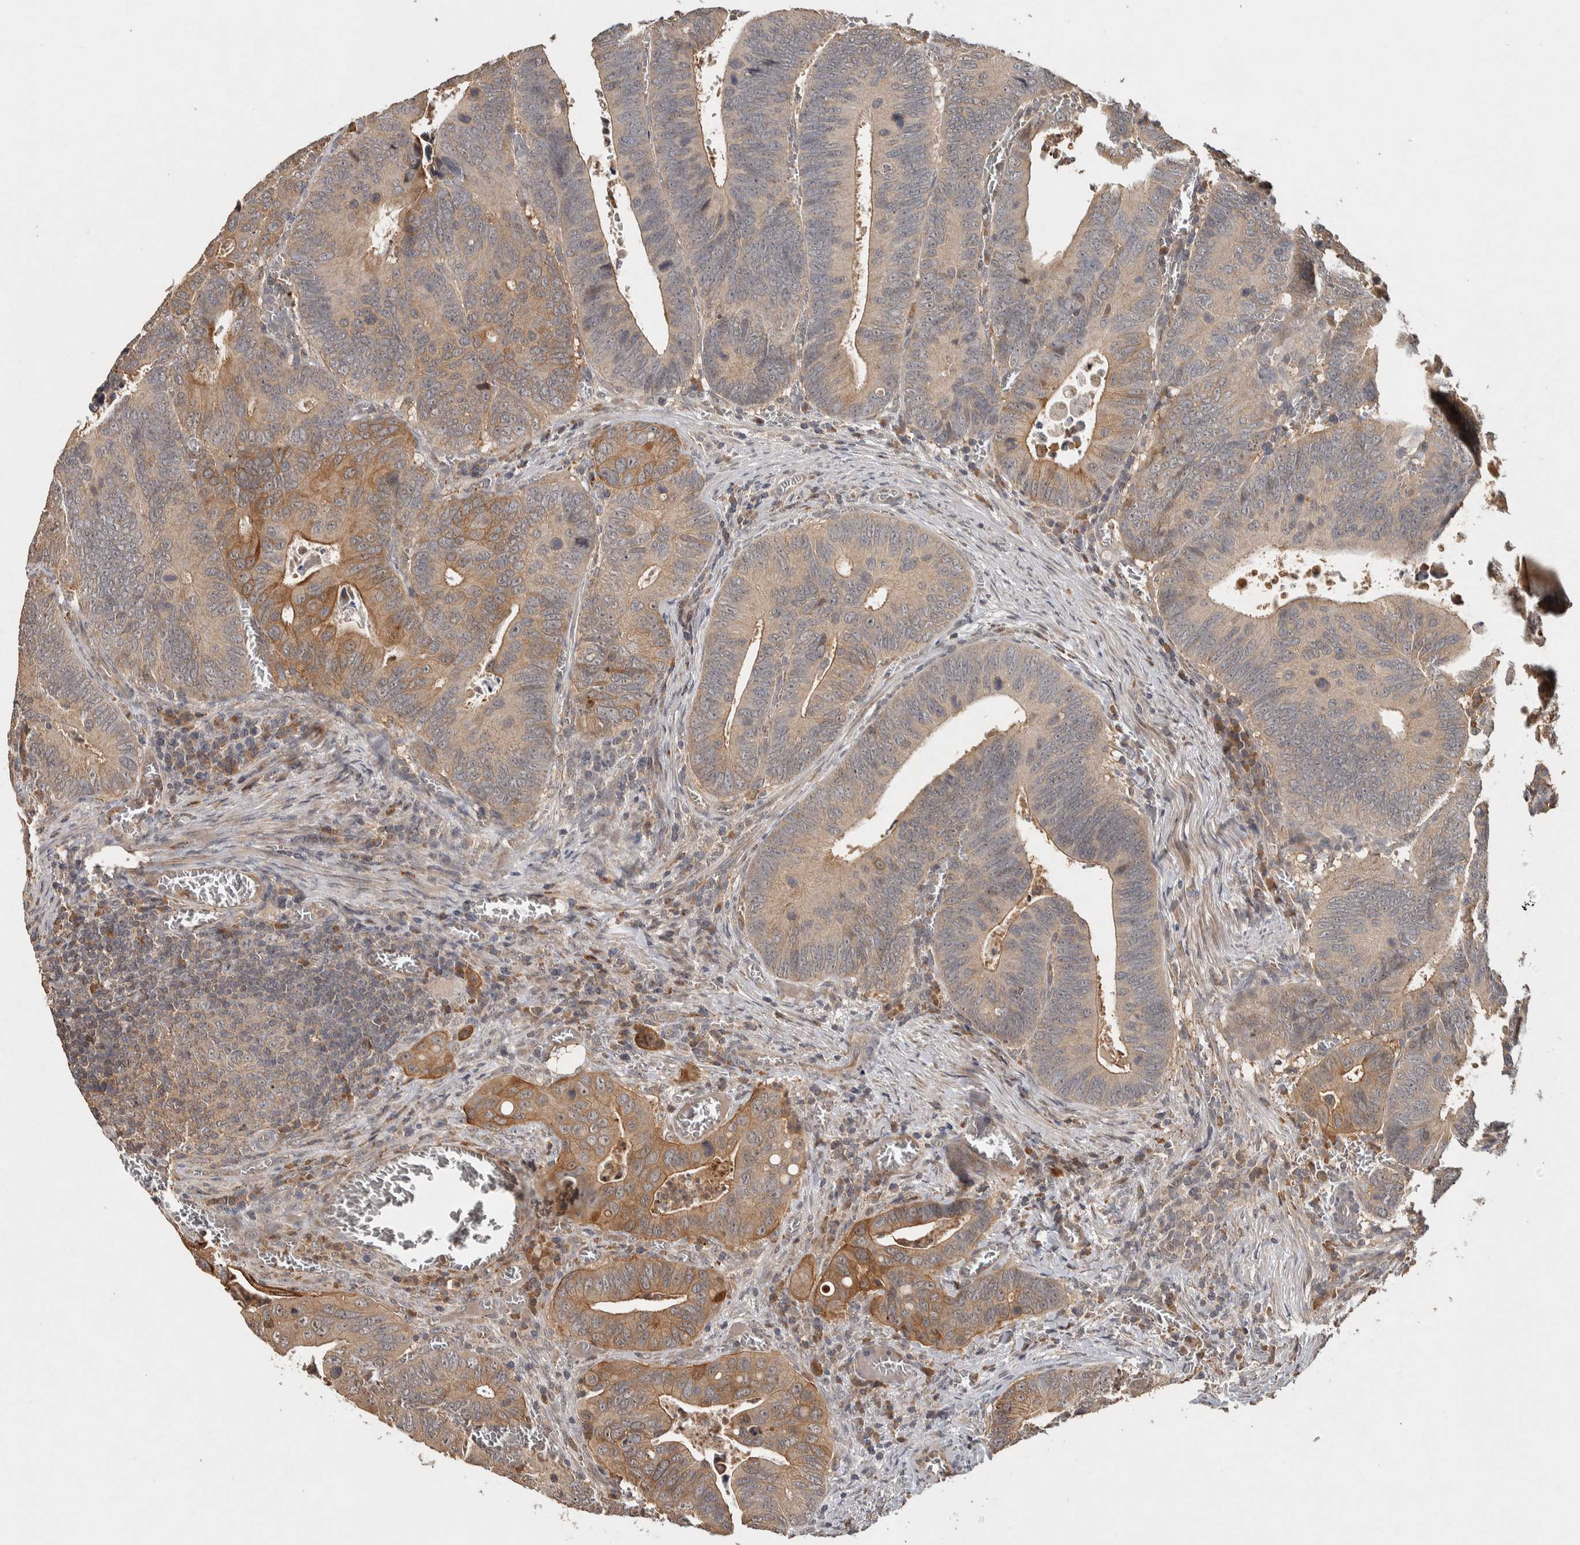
{"staining": {"intensity": "weak", "quantity": "25%-75%", "location": "cytoplasmic/membranous"}, "tissue": "colorectal cancer", "cell_type": "Tumor cells", "image_type": "cancer", "snomed": [{"axis": "morphology", "description": "Inflammation, NOS"}, {"axis": "morphology", "description": "Adenocarcinoma, NOS"}, {"axis": "topography", "description": "Colon"}], "caption": "Tumor cells display low levels of weak cytoplasmic/membranous staining in approximately 25%-75% of cells in human colorectal cancer.", "gene": "EIF3H", "patient": {"sex": "male", "age": 72}}